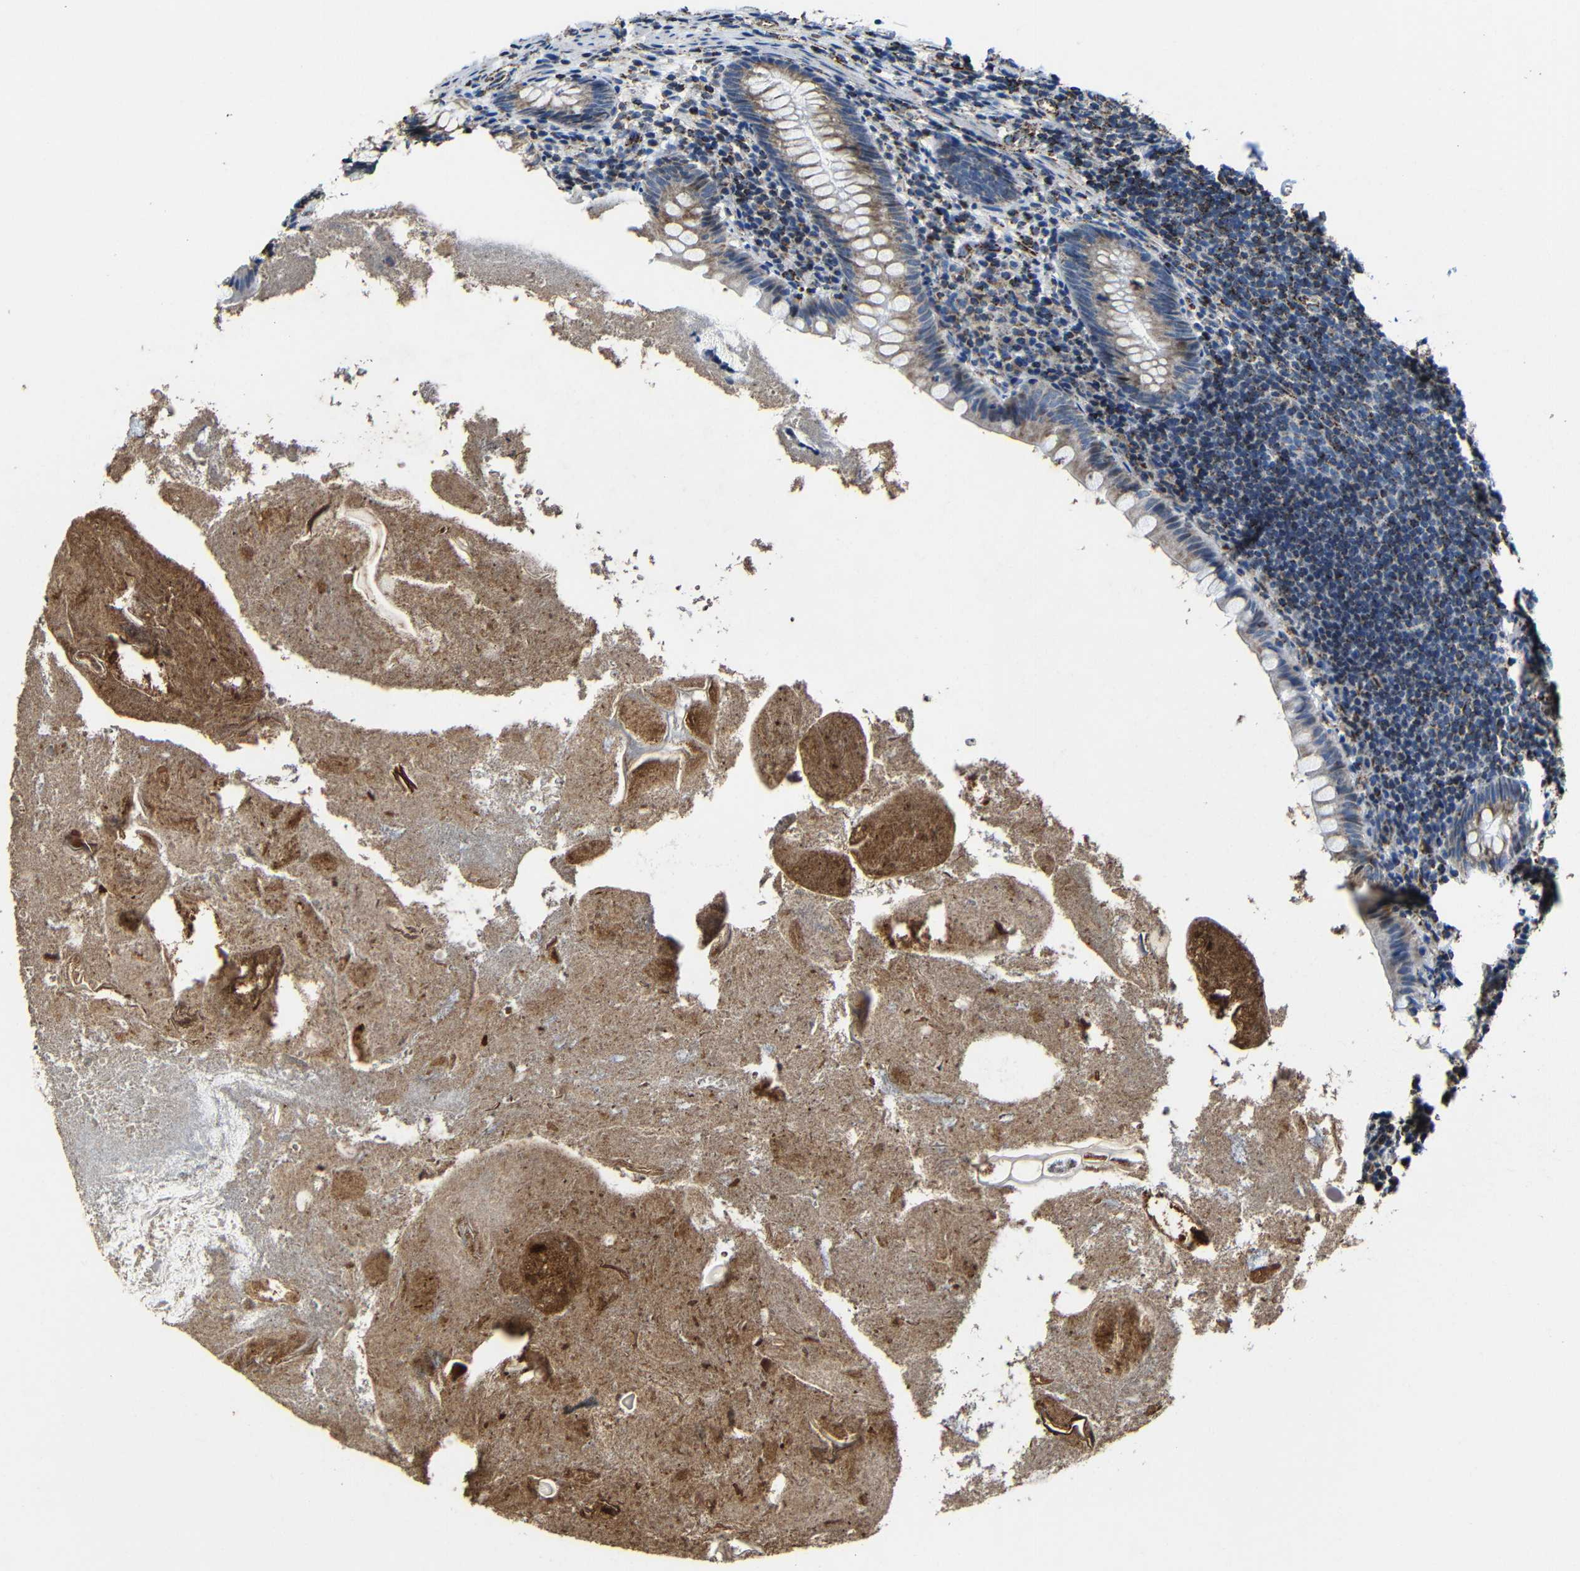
{"staining": {"intensity": "weak", "quantity": ">75%", "location": "cytoplasmic/membranous"}, "tissue": "appendix", "cell_type": "Glandular cells", "image_type": "normal", "snomed": [{"axis": "morphology", "description": "Normal tissue, NOS"}, {"axis": "topography", "description": "Appendix"}], "caption": "Immunohistochemistry (IHC) photomicrograph of benign appendix: human appendix stained using IHC displays low levels of weak protein expression localized specifically in the cytoplasmic/membranous of glandular cells, appearing as a cytoplasmic/membranous brown color.", "gene": "CA5B", "patient": {"sex": "male", "age": 52}}